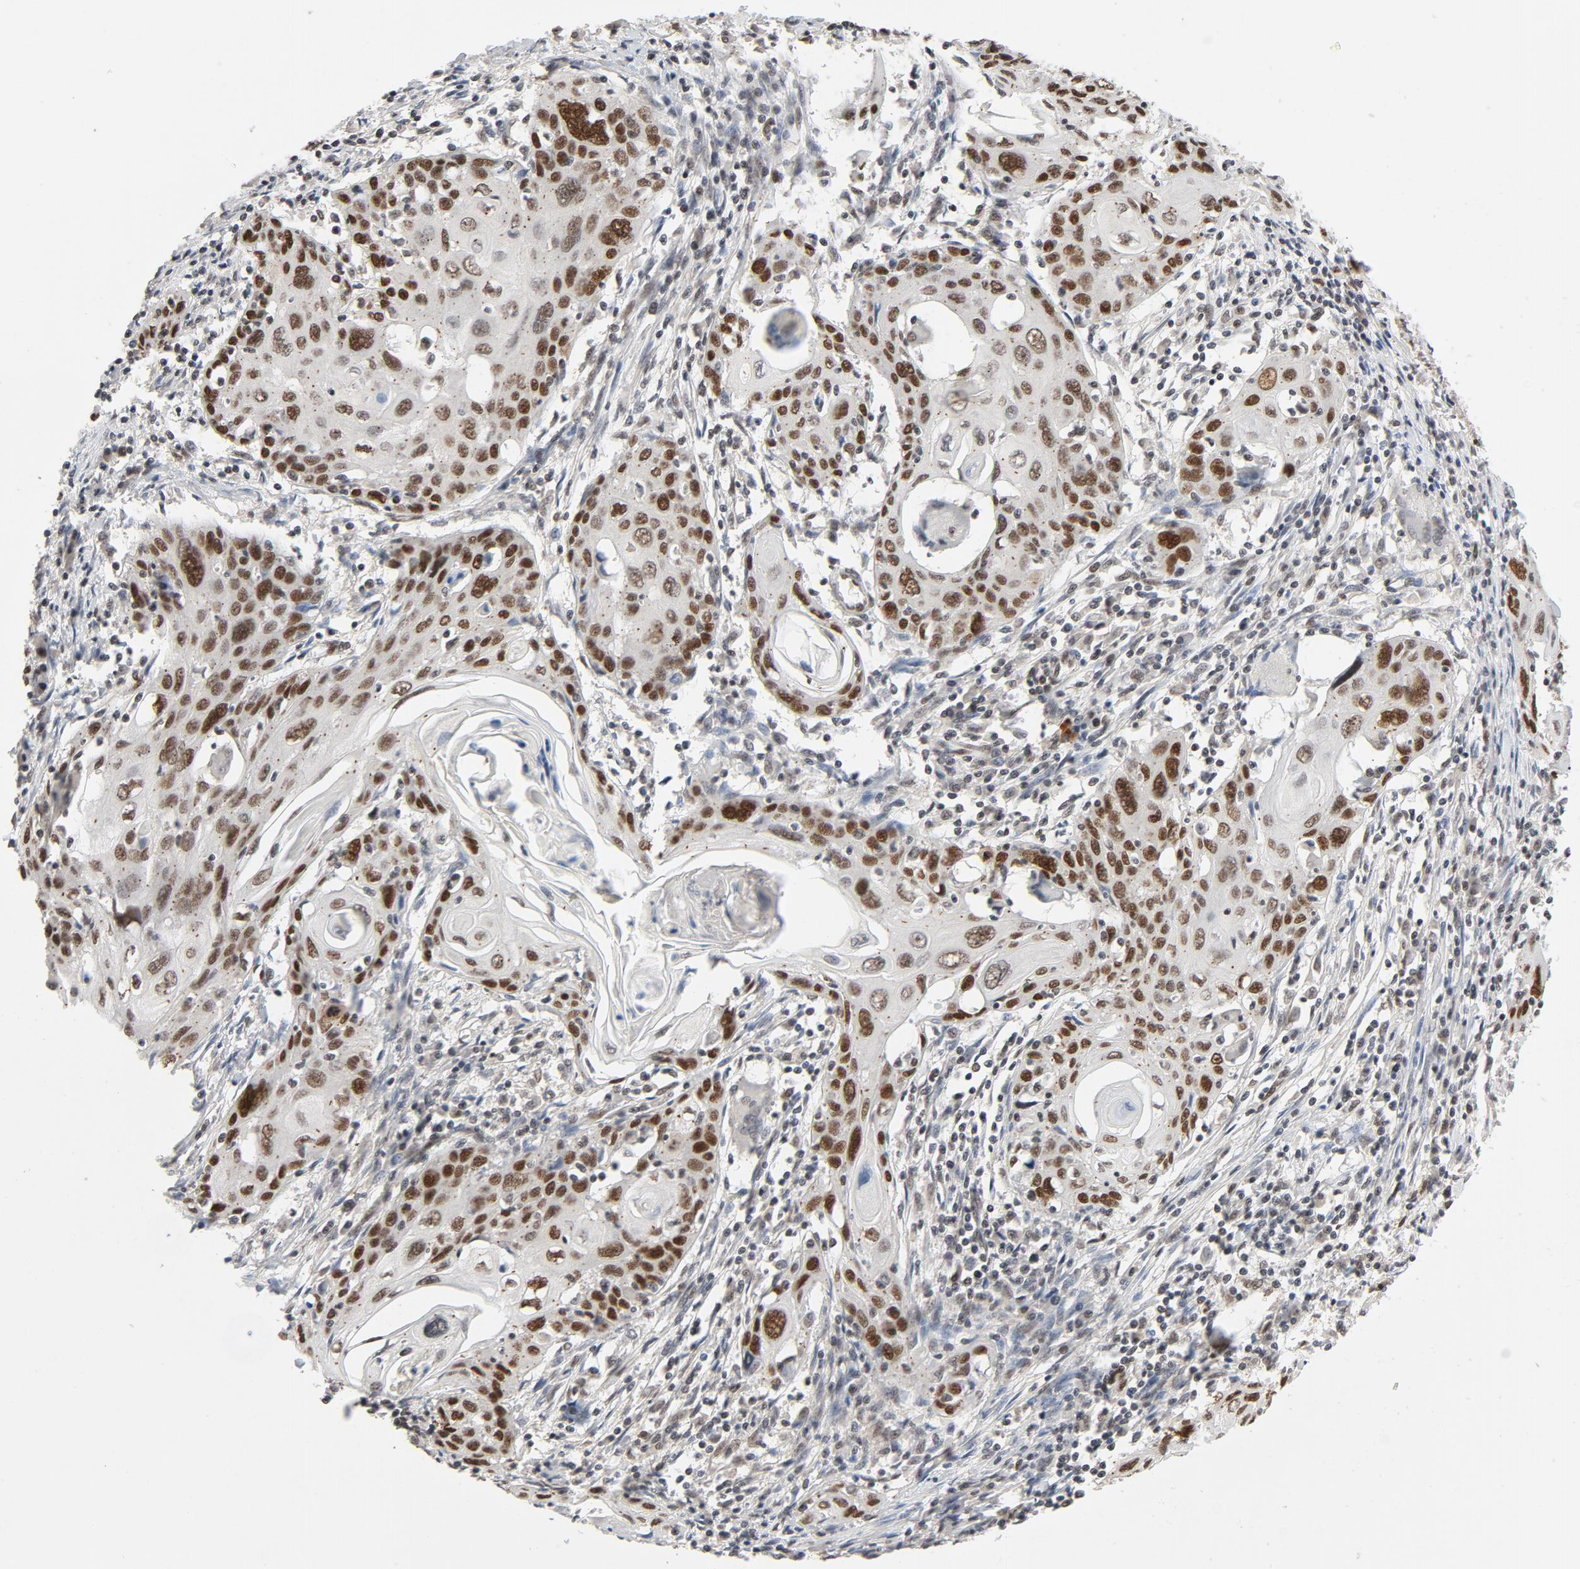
{"staining": {"intensity": "strong", "quantity": ">75%", "location": "nuclear"}, "tissue": "cervical cancer", "cell_type": "Tumor cells", "image_type": "cancer", "snomed": [{"axis": "morphology", "description": "Squamous cell carcinoma, NOS"}, {"axis": "topography", "description": "Cervix"}], "caption": "Strong nuclear expression is appreciated in approximately >75% of tumor cells in cervical squamous cell carcinoma.", "gene": "SMARCD1", "patient": {"sex": "female", "age": 54}}